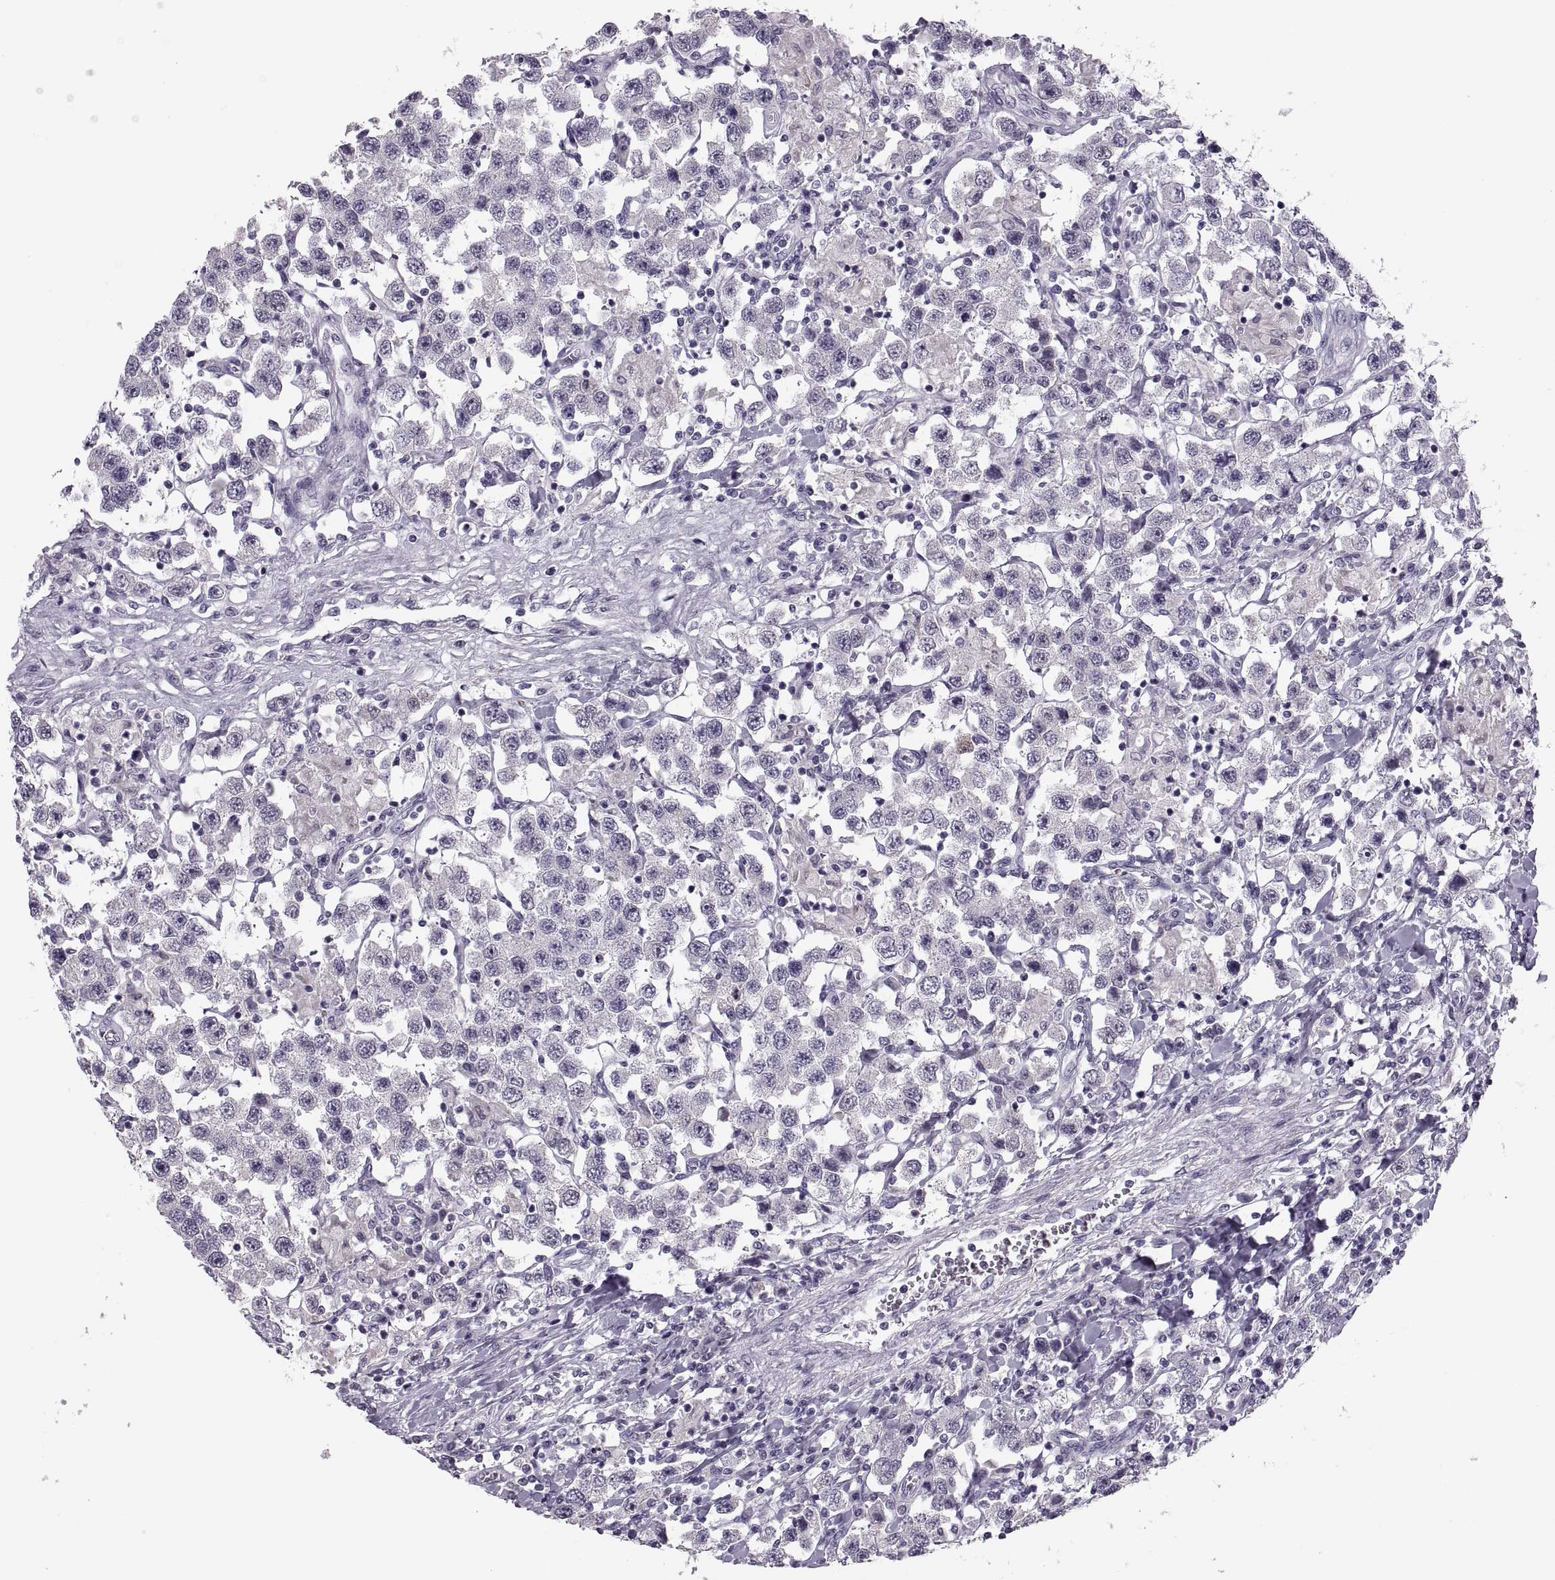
{"staining": {"intensity": "negative", "quantity": "none", "location": "none"}, "tissue": "testis cancer", "cell_type": "Tumor cells", "image_type": "cancer", "snomed": [{"axis": "morphology", "description": "Seminoma, NOS"}, {"axis": "topography", "description": "Testis"}], "caption": "Tumor cells show no significant protein staining in testis cancer.", "gene": "PAGE5", "patient": {"sex": "male", "age": 45}}